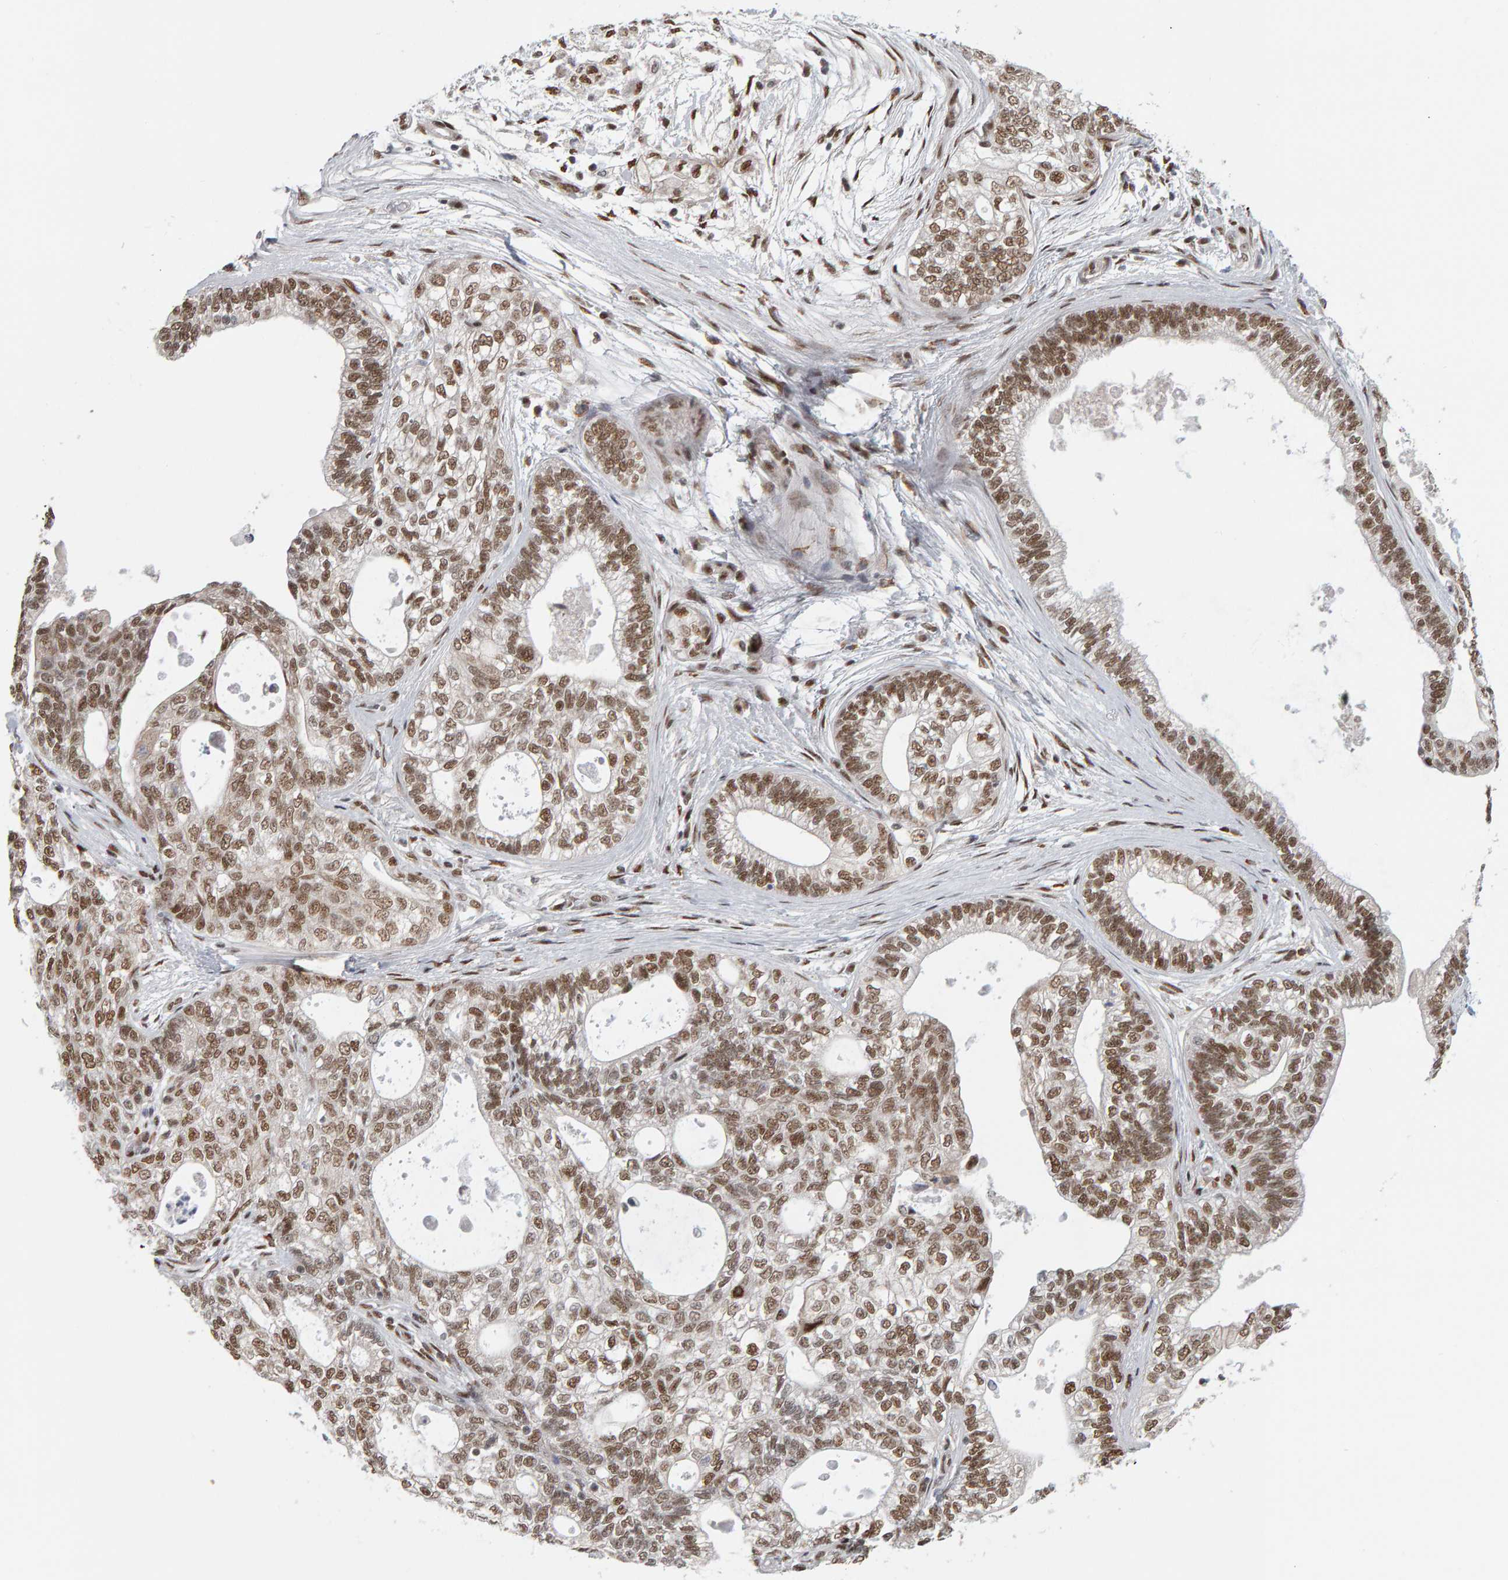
{"staining": {"intensity": "moderate", "quantity": ">75%", "location": "nuclear"}, "tissue": "pancreatic cancer", "cell_type": "Tumor cells", "image_type": "cancer", "snomed": [{"axis": "morphology", "description": "Adenocarcinoma, NOS"}, {"axis": "topography", "description": "Pancreas"}], "caption": "A brown stain labels moderate nuclear expression of a protein in pancreatic adenocarcinoma tumor cells. Immunohistochemistry stains the protein of interest in brown and the nuclei are stained blue.", "gene": "ATF7IP", "patient": {"sex": "male", "age": 72}}